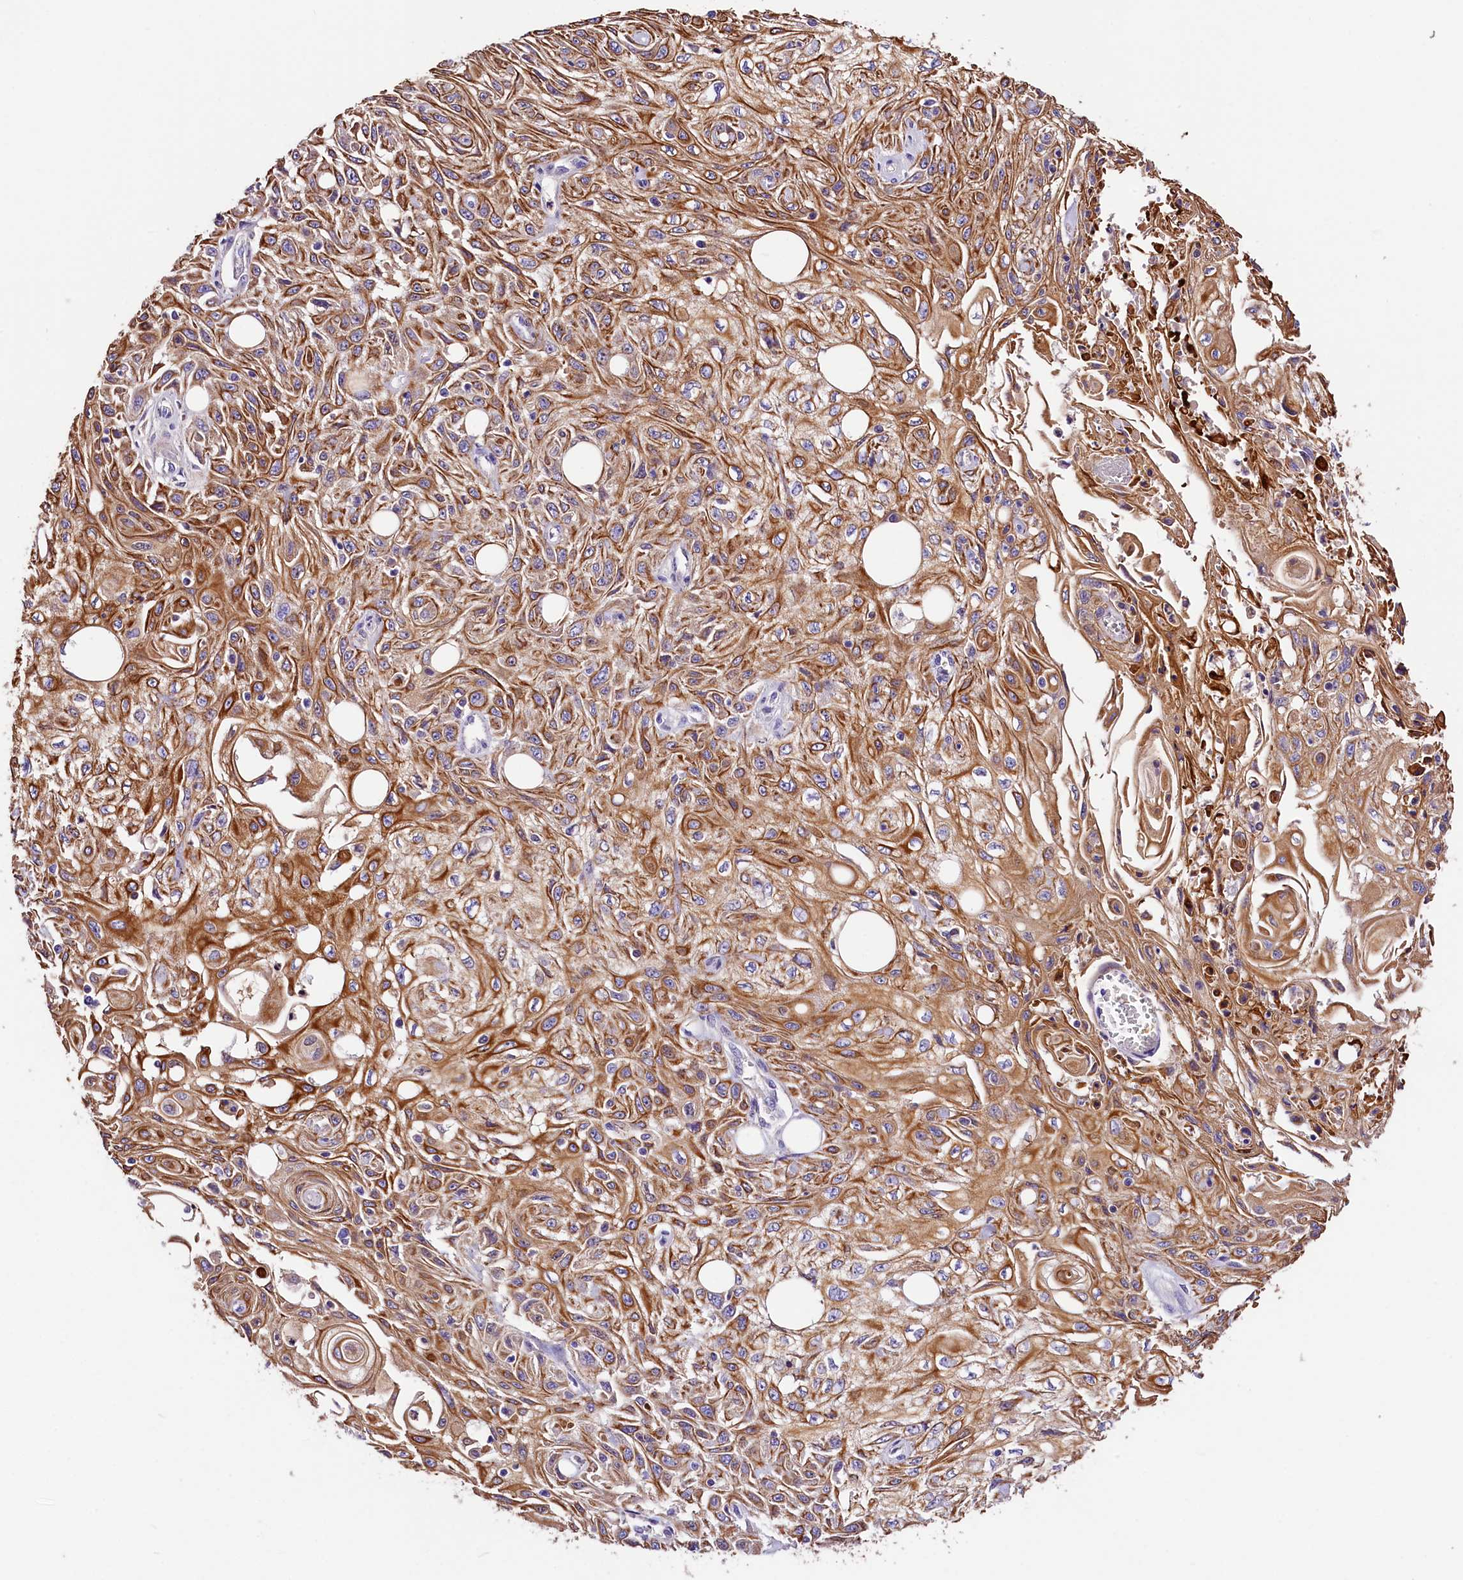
{"staining": {"intensity": "moderate", "quantity": ">75%", "location": "cytoplasmic/membranous"}, "tissue": "skin cancer", "cell_type": "Tumor cells", "image_type": "cancer", "snomed": [{"axis": "morphology", "description": "Squamous cell carcinoma, NOS"}, {"axis": "morphology", "description": "Squamous cell carcinoma, metastatic, NOS"}, {"axis": "topography", "description": "Skin"}, {"axis": "topography", "description": "Lymph node"}], "caption": "Immunohistochemical staining of human squamous cell carcinoma (skin) shows moderate cytoplasmic/membranous protein positivity in approximately >75% of tumor cells.", "gene": "ARMC6", "patient": {"sex": "male", "age": 75}}